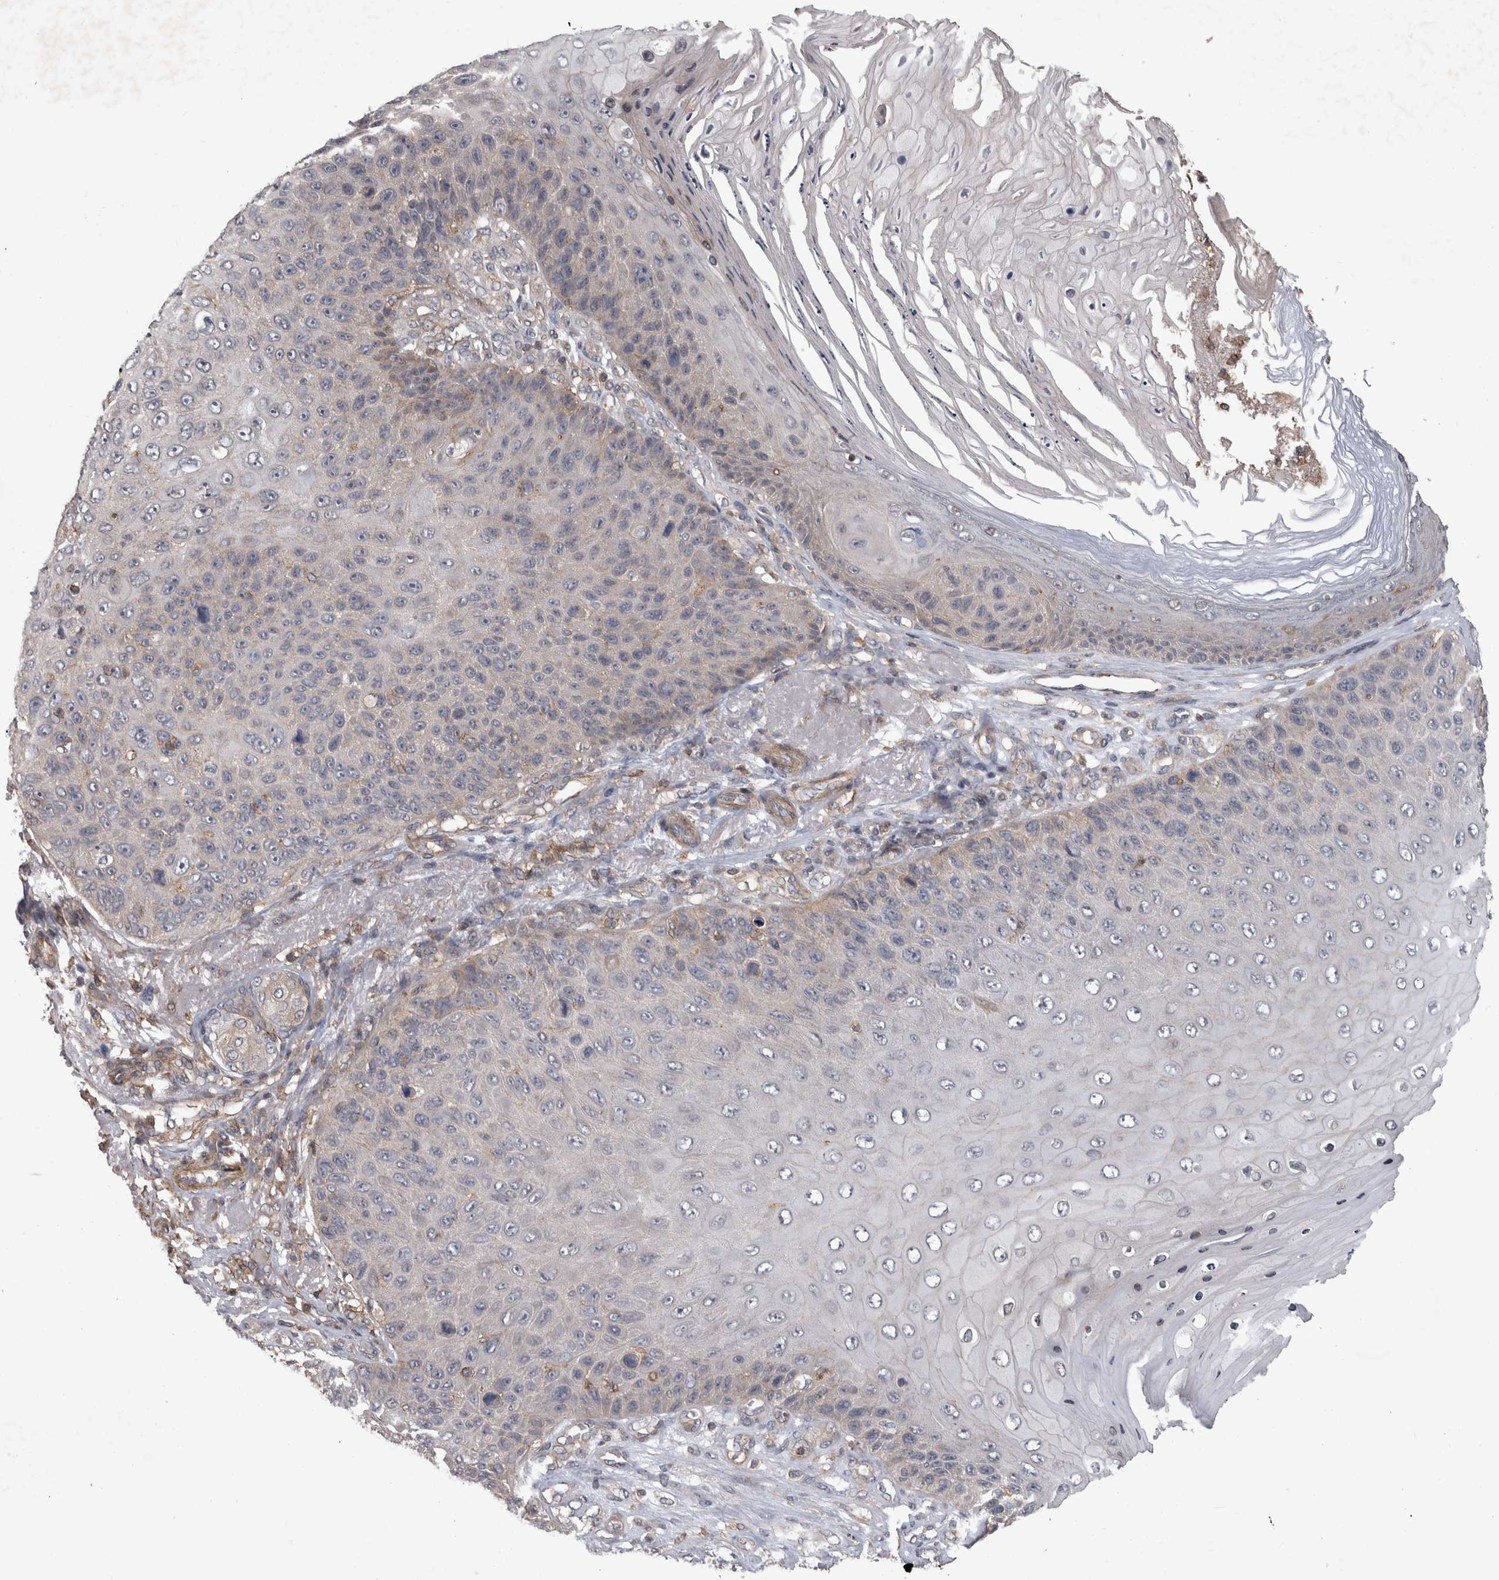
{"staining": {"intensity": "negative", "quantity": "none", "location": "none"}, "tissue": "skin cancer", "cell_type": "Tumor cells", "image_type": "cancer", "snomed": [{"axis": "morphology", "description": "Squamous cell carcinoma, NOS"}, {"axis": "topography", "description": "Skin"}], "caption": "The image displays no significant staining in tumor cells of squamous cell carcinoma (skin).", "gene": "SPATA48", "patient": {"sex": "female", "age": 88}}